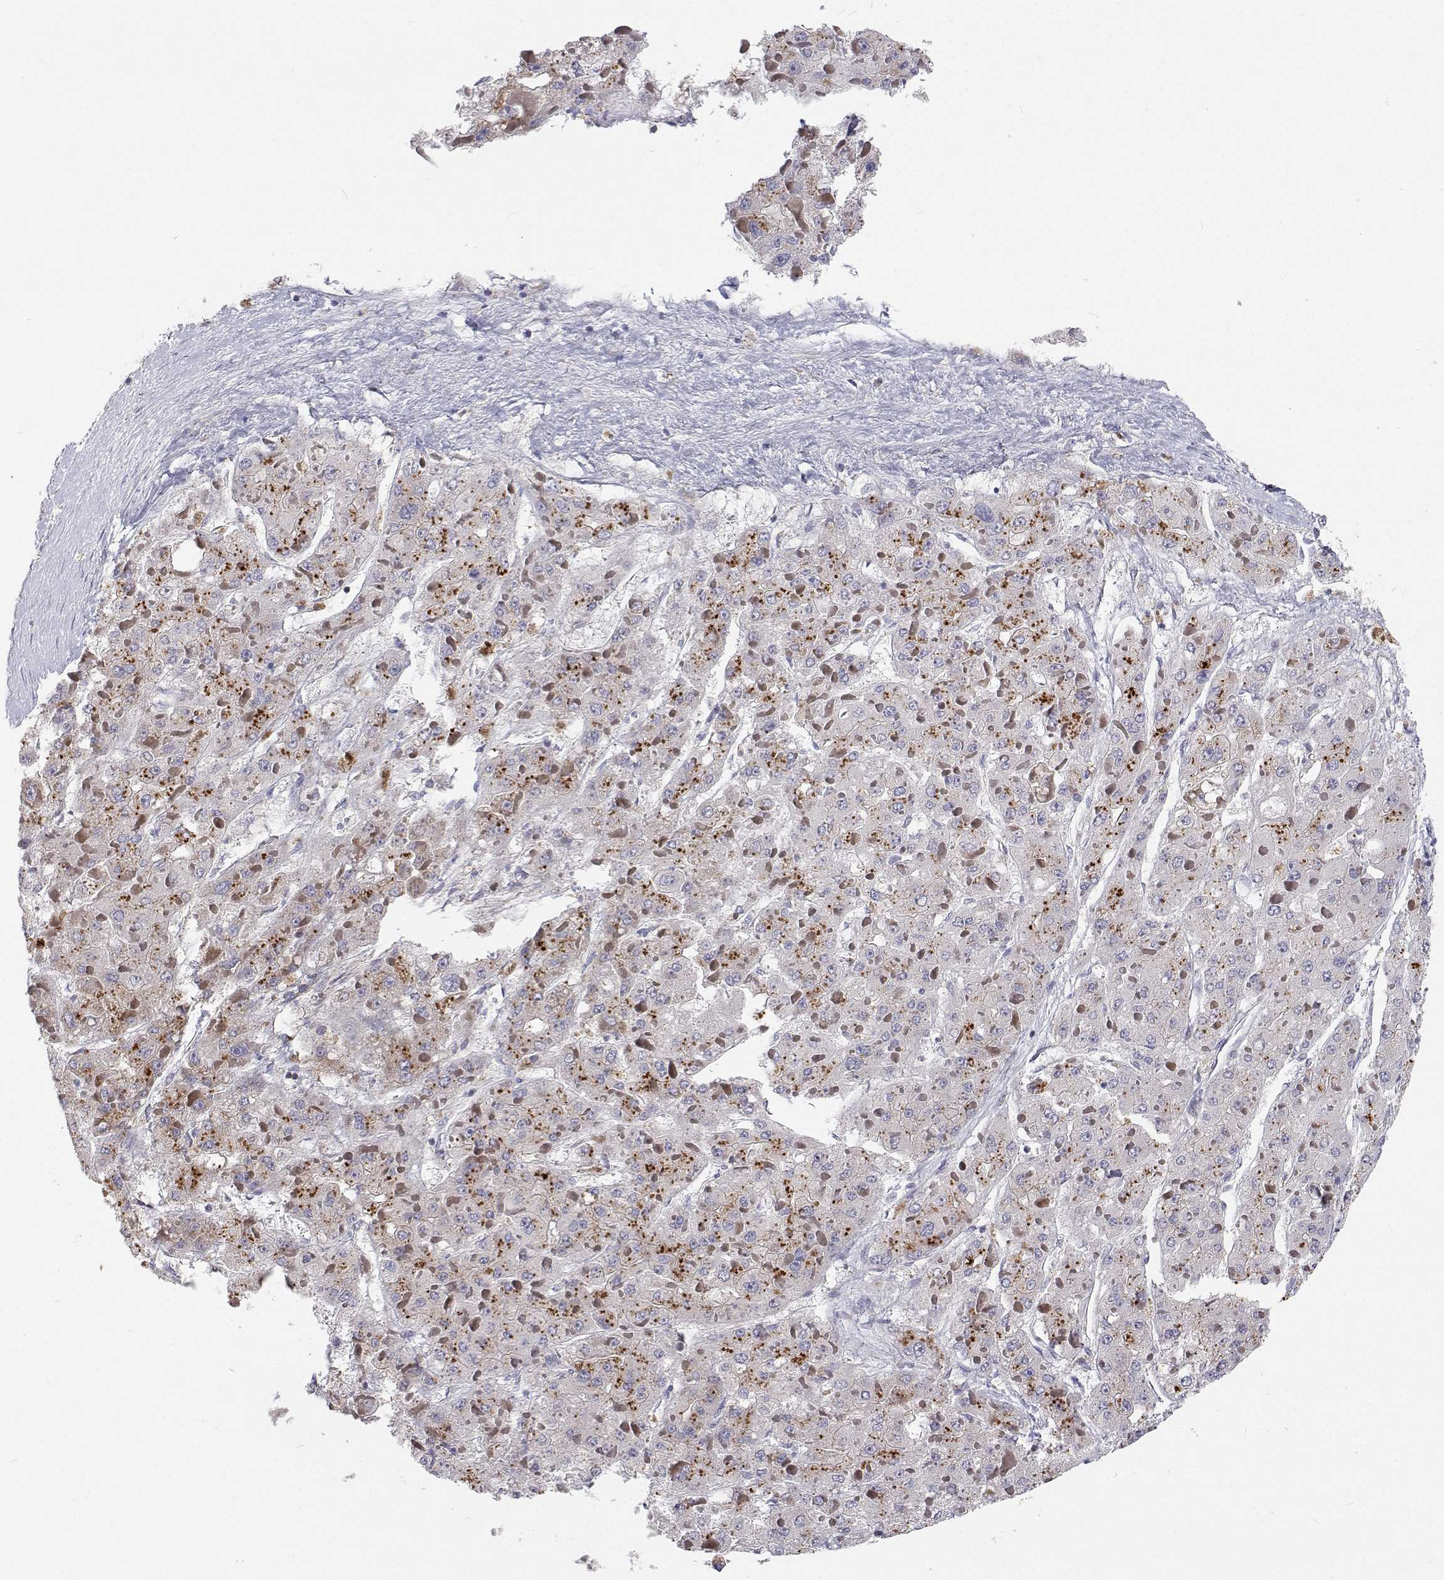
{"staining": {"intensity": "moderate", "quantity": "25%-75%", "location": "cytoplasmic/membranous"}, "tissue": "liver cancer", "cell_type": "Tumor cells", "image_type": "cancer", "snomed": [{"axis": "morphology", "description": "Carcinoma, Hepatocellular, NOS"}, {"axis": "topography", "description": "Liver"}], "caption": "Liver cancer stained for a protein (brown) shows moderate cytoplasmic/membranous positive staining in about 25%-75% of tumor cells.", "gene": "SPICE1", "patient": {"sex": "female", "age": 73}}